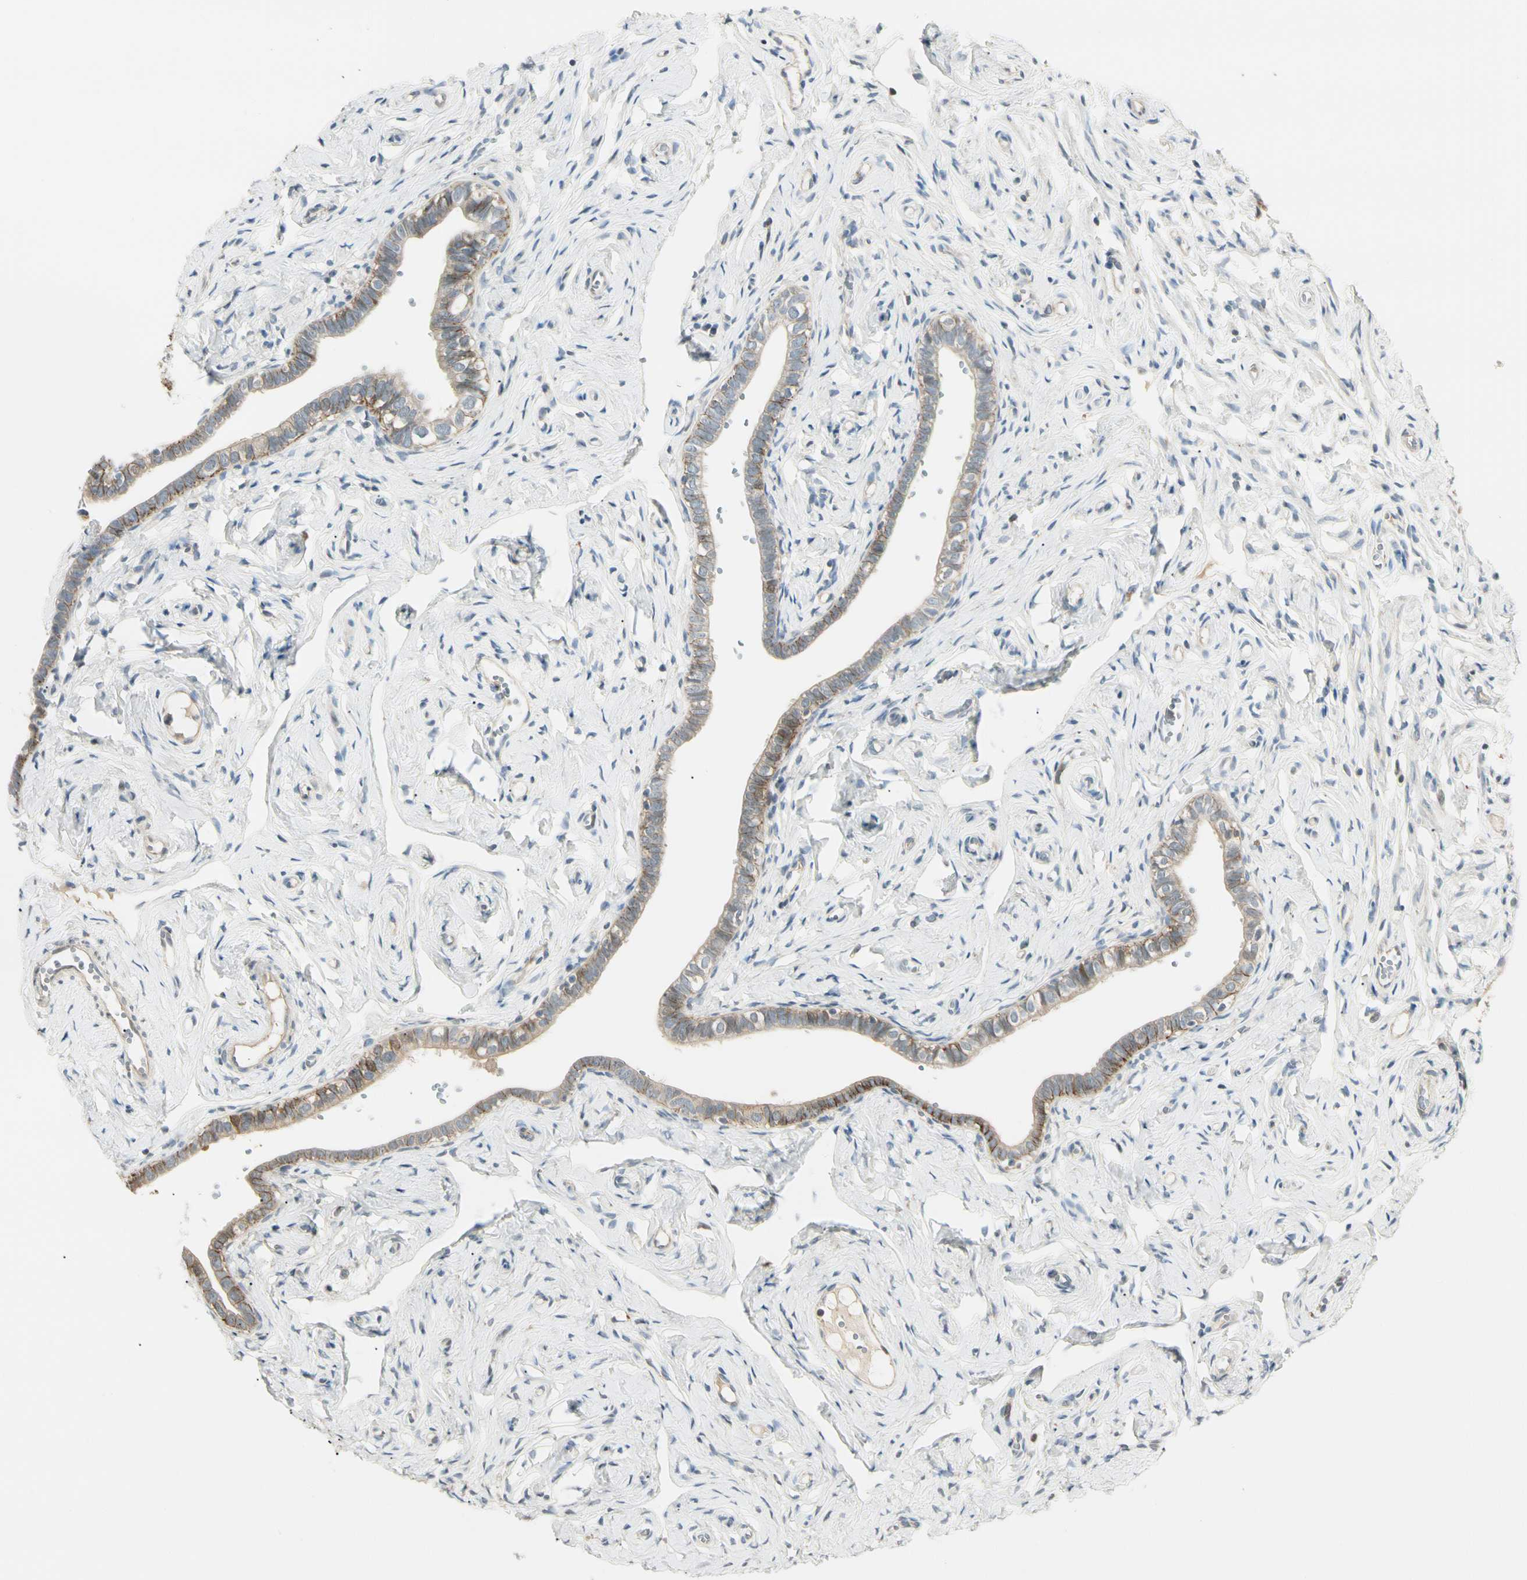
{"staining": {"intensity": "weak", "quantity": "25%-75%", "location": "cytoplasmic/membranous"}, "tissue": "fallopian tube", "cell_type": "Glandular cells", "image_type": "normal", "snomed": [{"axis": "morphology", "description": "Normal tissue, NOS"}, {"axis": "topography", "description": "Fallopian tube"}], "caption": "IHC of unremarkable human fallopian tube reveals low levels of weak cytoplasmic/membranous expression in approximately 25%-75% of glandular cells. (DAB IHC, brown staining for protein, blue staining for nuclei).", "gene": "P3H2", "patient": {"sex": "female", "age": 71}}